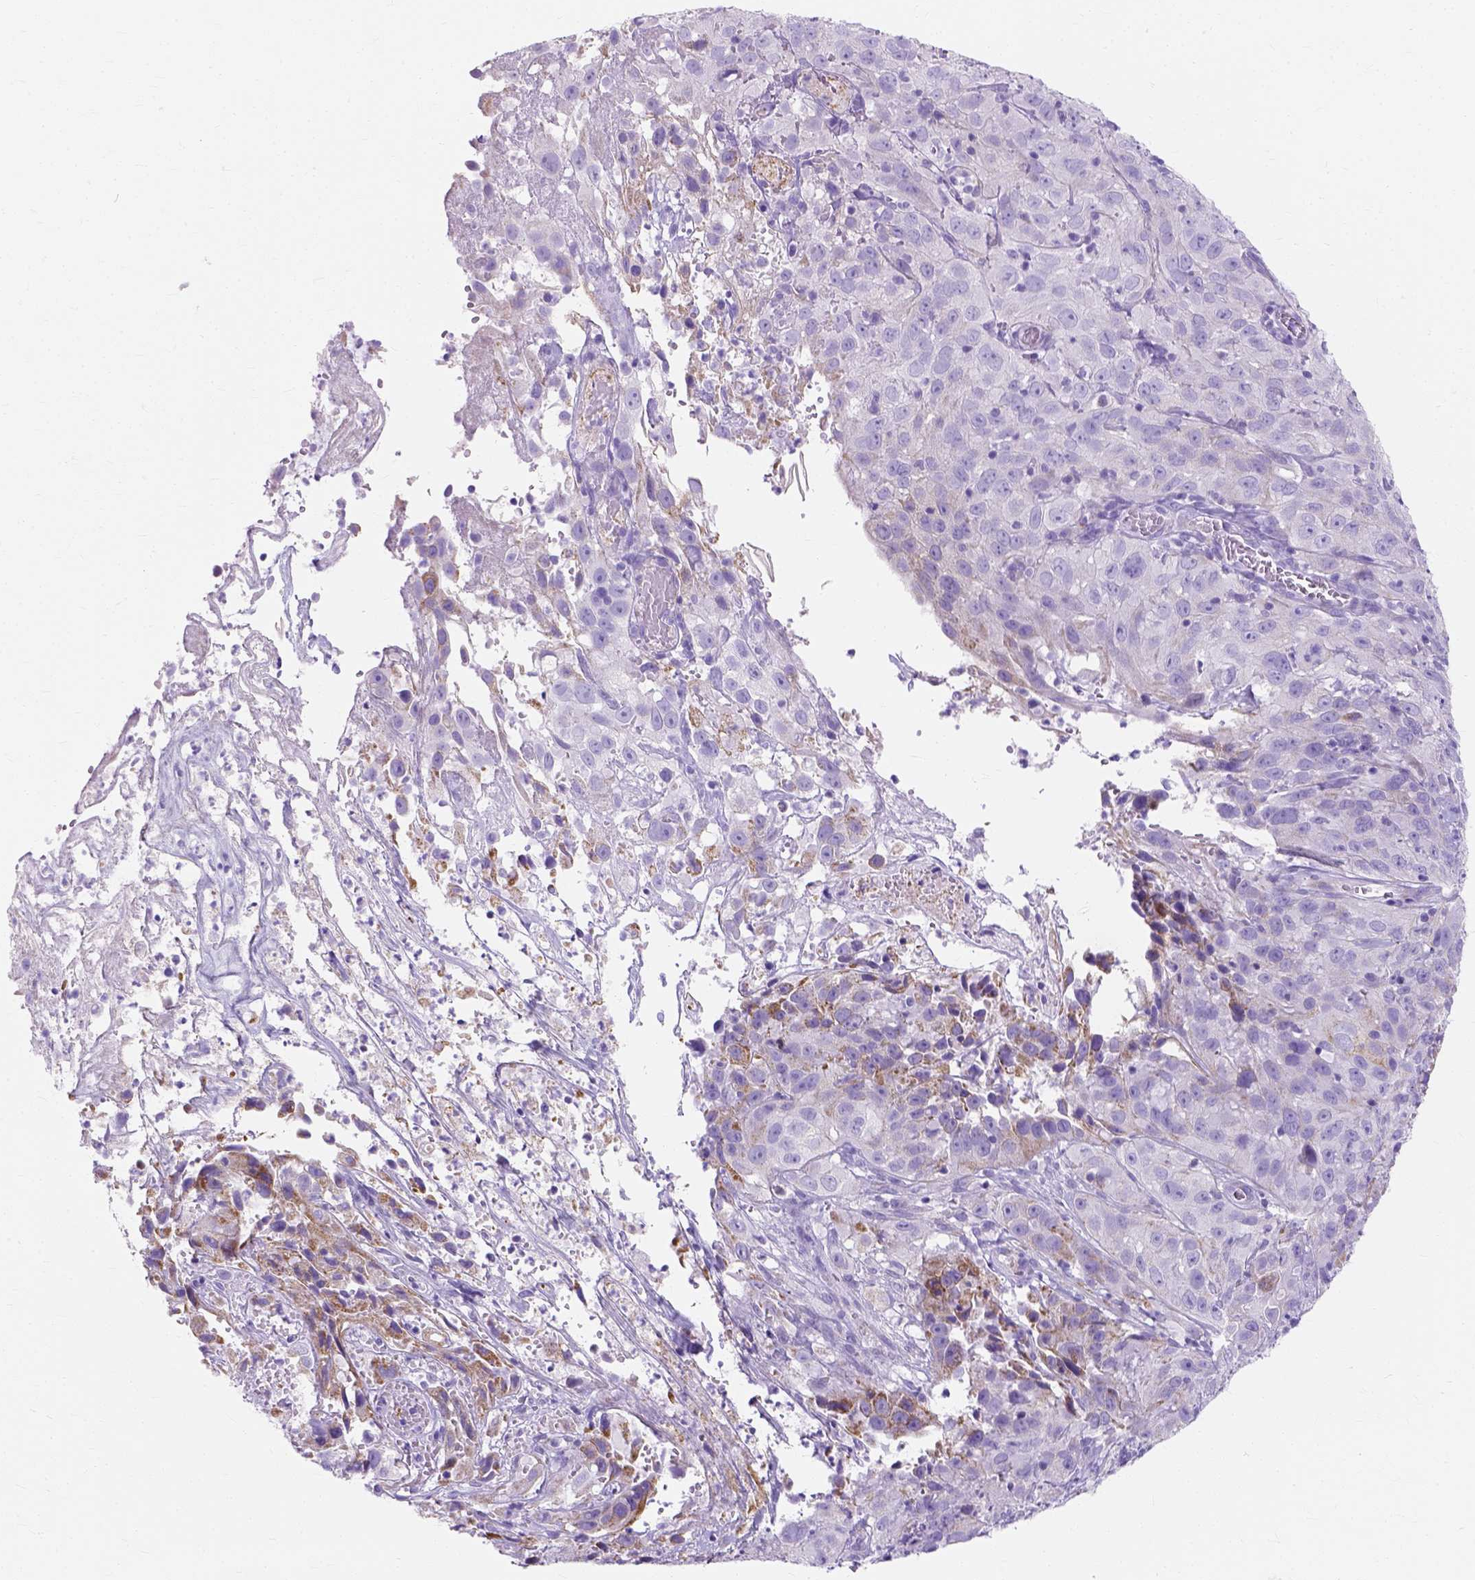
{"staining": {"intensity": "negative", "quantity": "none", "location": "none"}, "tissue": "cervical cancer", "cell_type": "Tumor cells", "image_type": "cancer", "snomed": [{"axis": "morphology", "description": "Squamous cell carcinoma, NOS"}, {"axis": "topography", "description": "Cervix"}], "caption": "Immunohistochemistry image of cervical squamous cell carcinoma stained for a protein (brown), which reveals no expression in tumor cells.", "gene": "MYH15", "patient": {"sex": "female", "age": 32}}